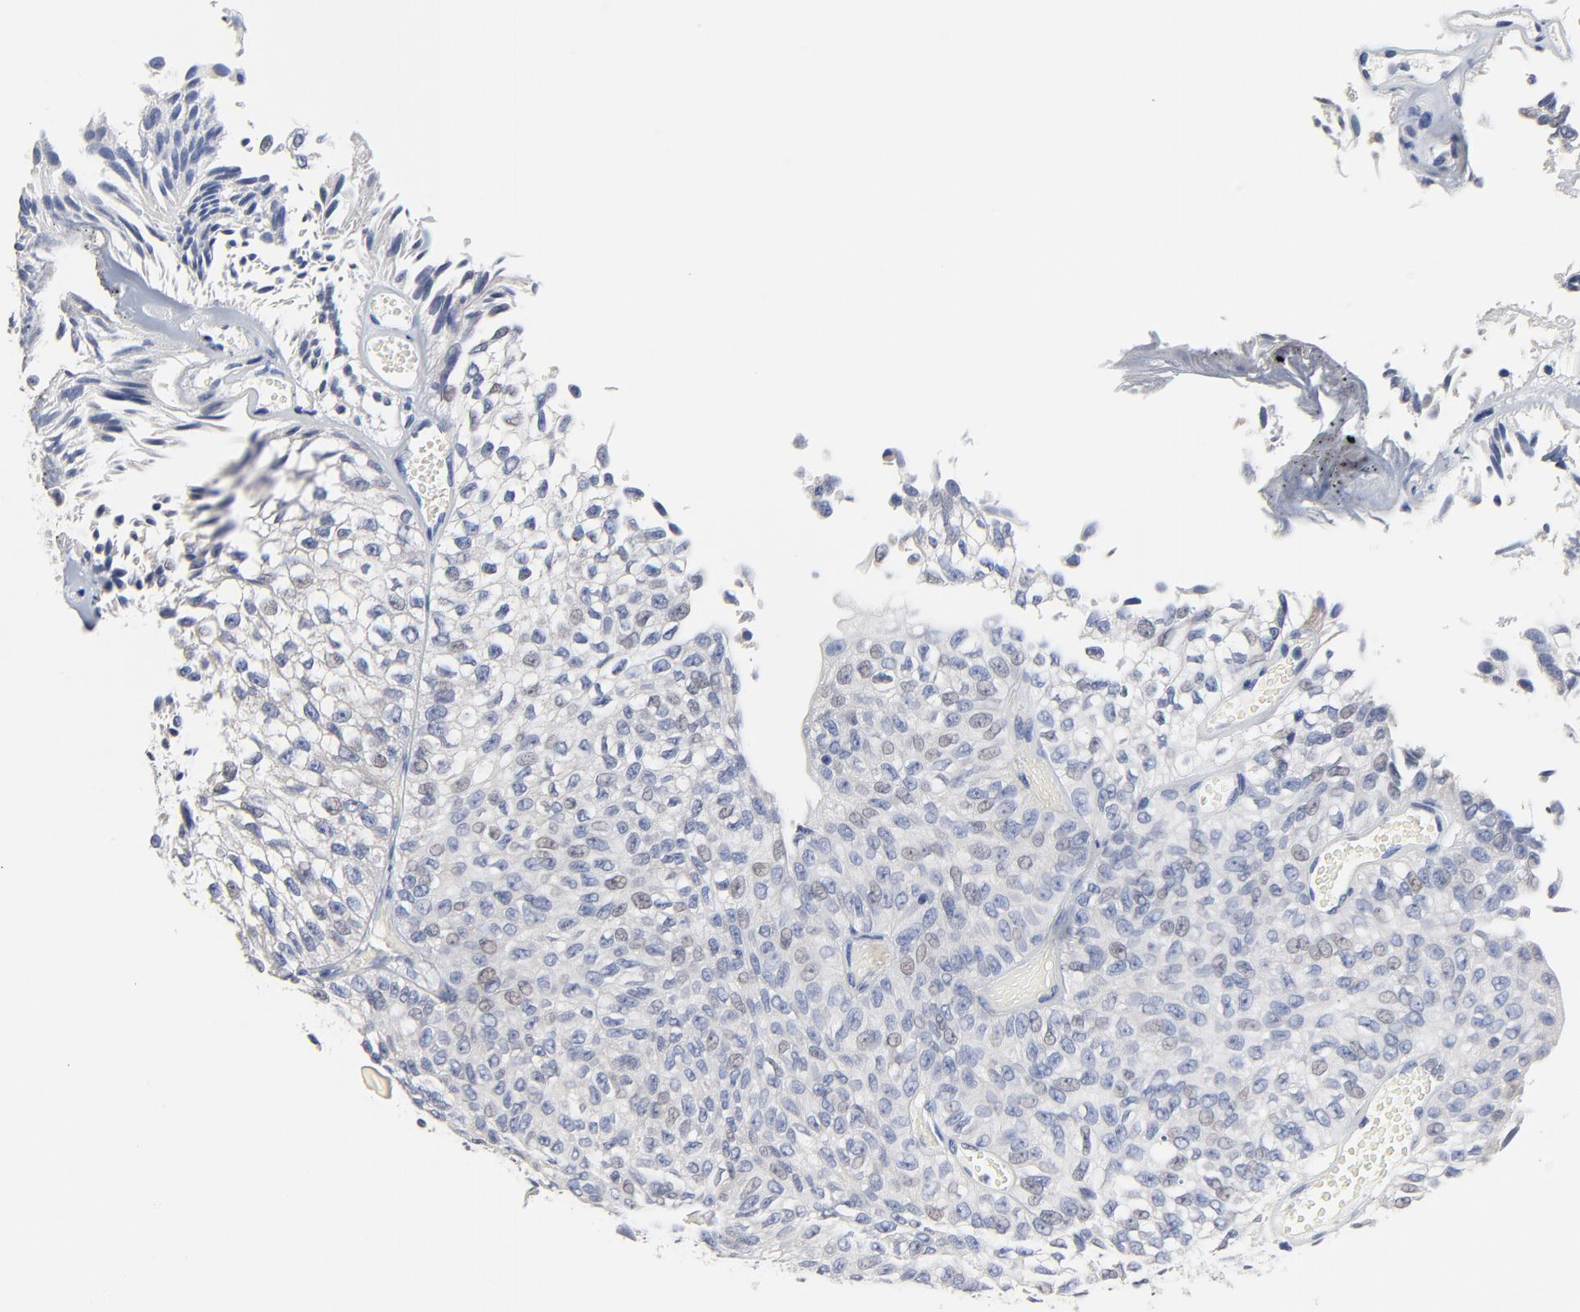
{"staining": {"intensity": "negative", "quantity": "none", "location": "none"}, "tissue": "urothelial cancer", "cell_type": "Tumor cells", "image_type": "cancer", "snomed": [{"axis": "morphology", "description": "Urothelial carcinoma, Low grade"}, {"axis": "topography", "description": "Urinary bladder"}], "caption": "The photomicrograph exhibits no significant expression in tumor cells of low-grade urothelial carcinoma.", "gene": "FBXL5", "patient": {"sex": "male", "age": 76}}